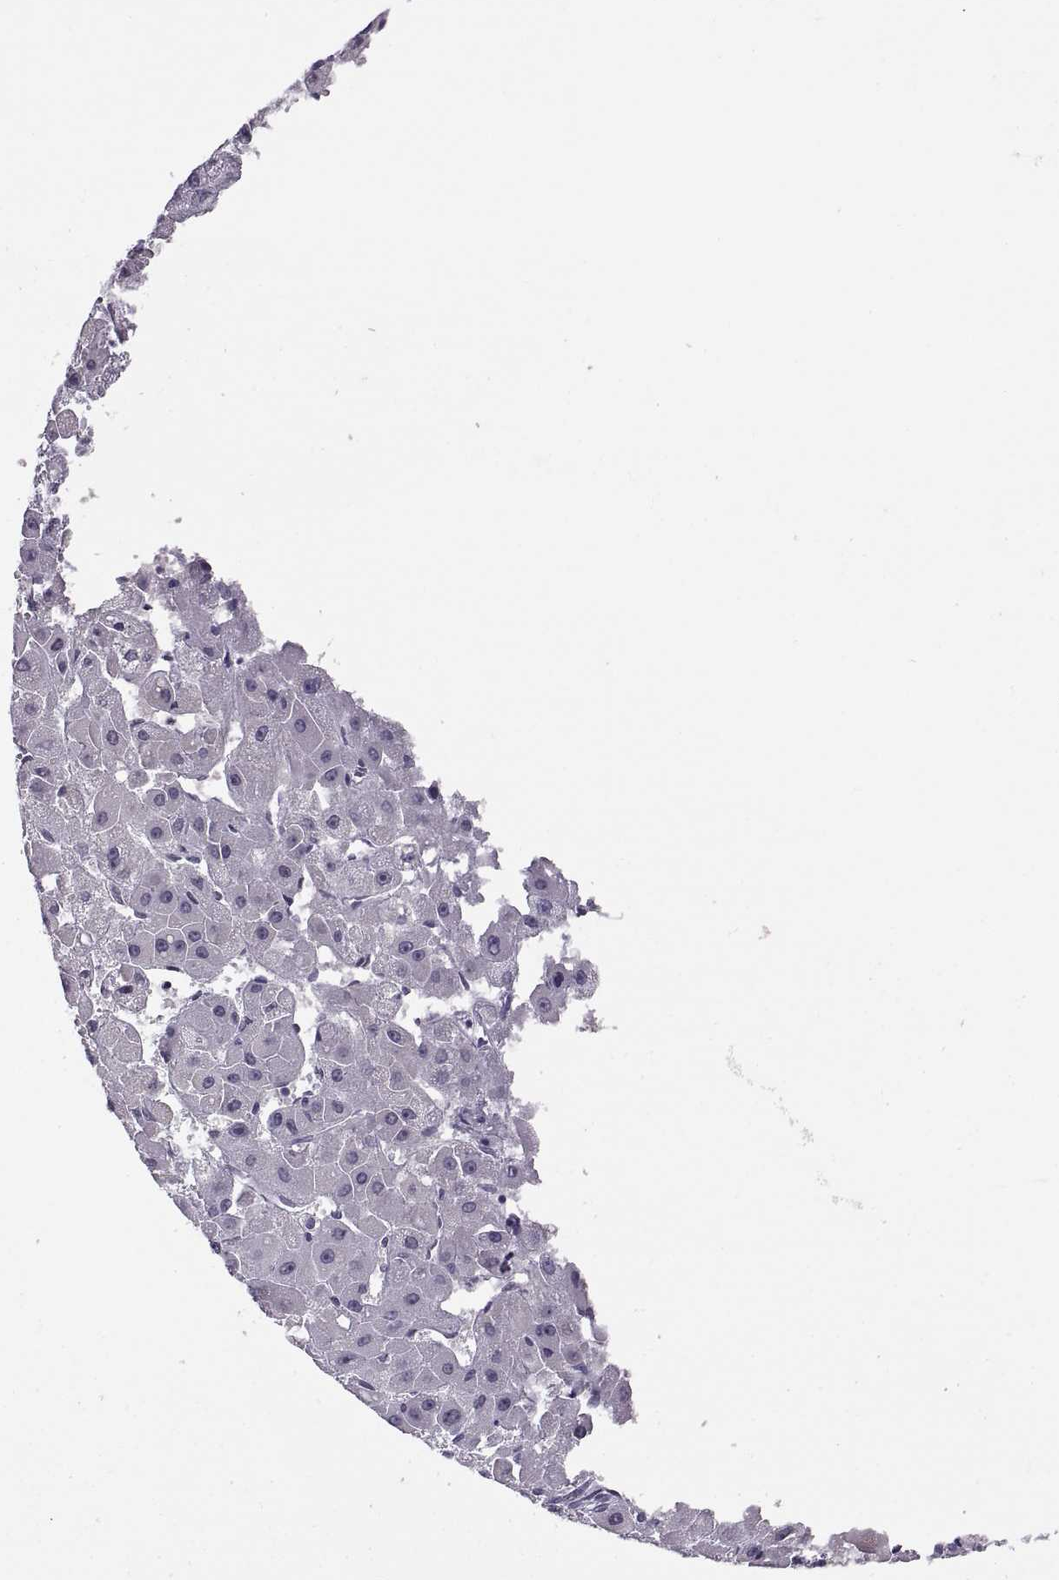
{"staining": {"intensity": "negative", "quantity": "none", "location": "none"}, "tissue": "liver cancer", "cell_type": "Tumor cells", "image_type": "cancer", "snomed": [{"axis": "morphology", "description": "Carcinoma, Hepatocellular, NOS"}, {"axis": "topography", "description": "Liver"}], "caption": "The micrograph exhibits no significant staining in tumor cells of hepatocellular carcinoma (liver).", "gene": "NEK2", "patient": {"sex": "female", "age": 25}}